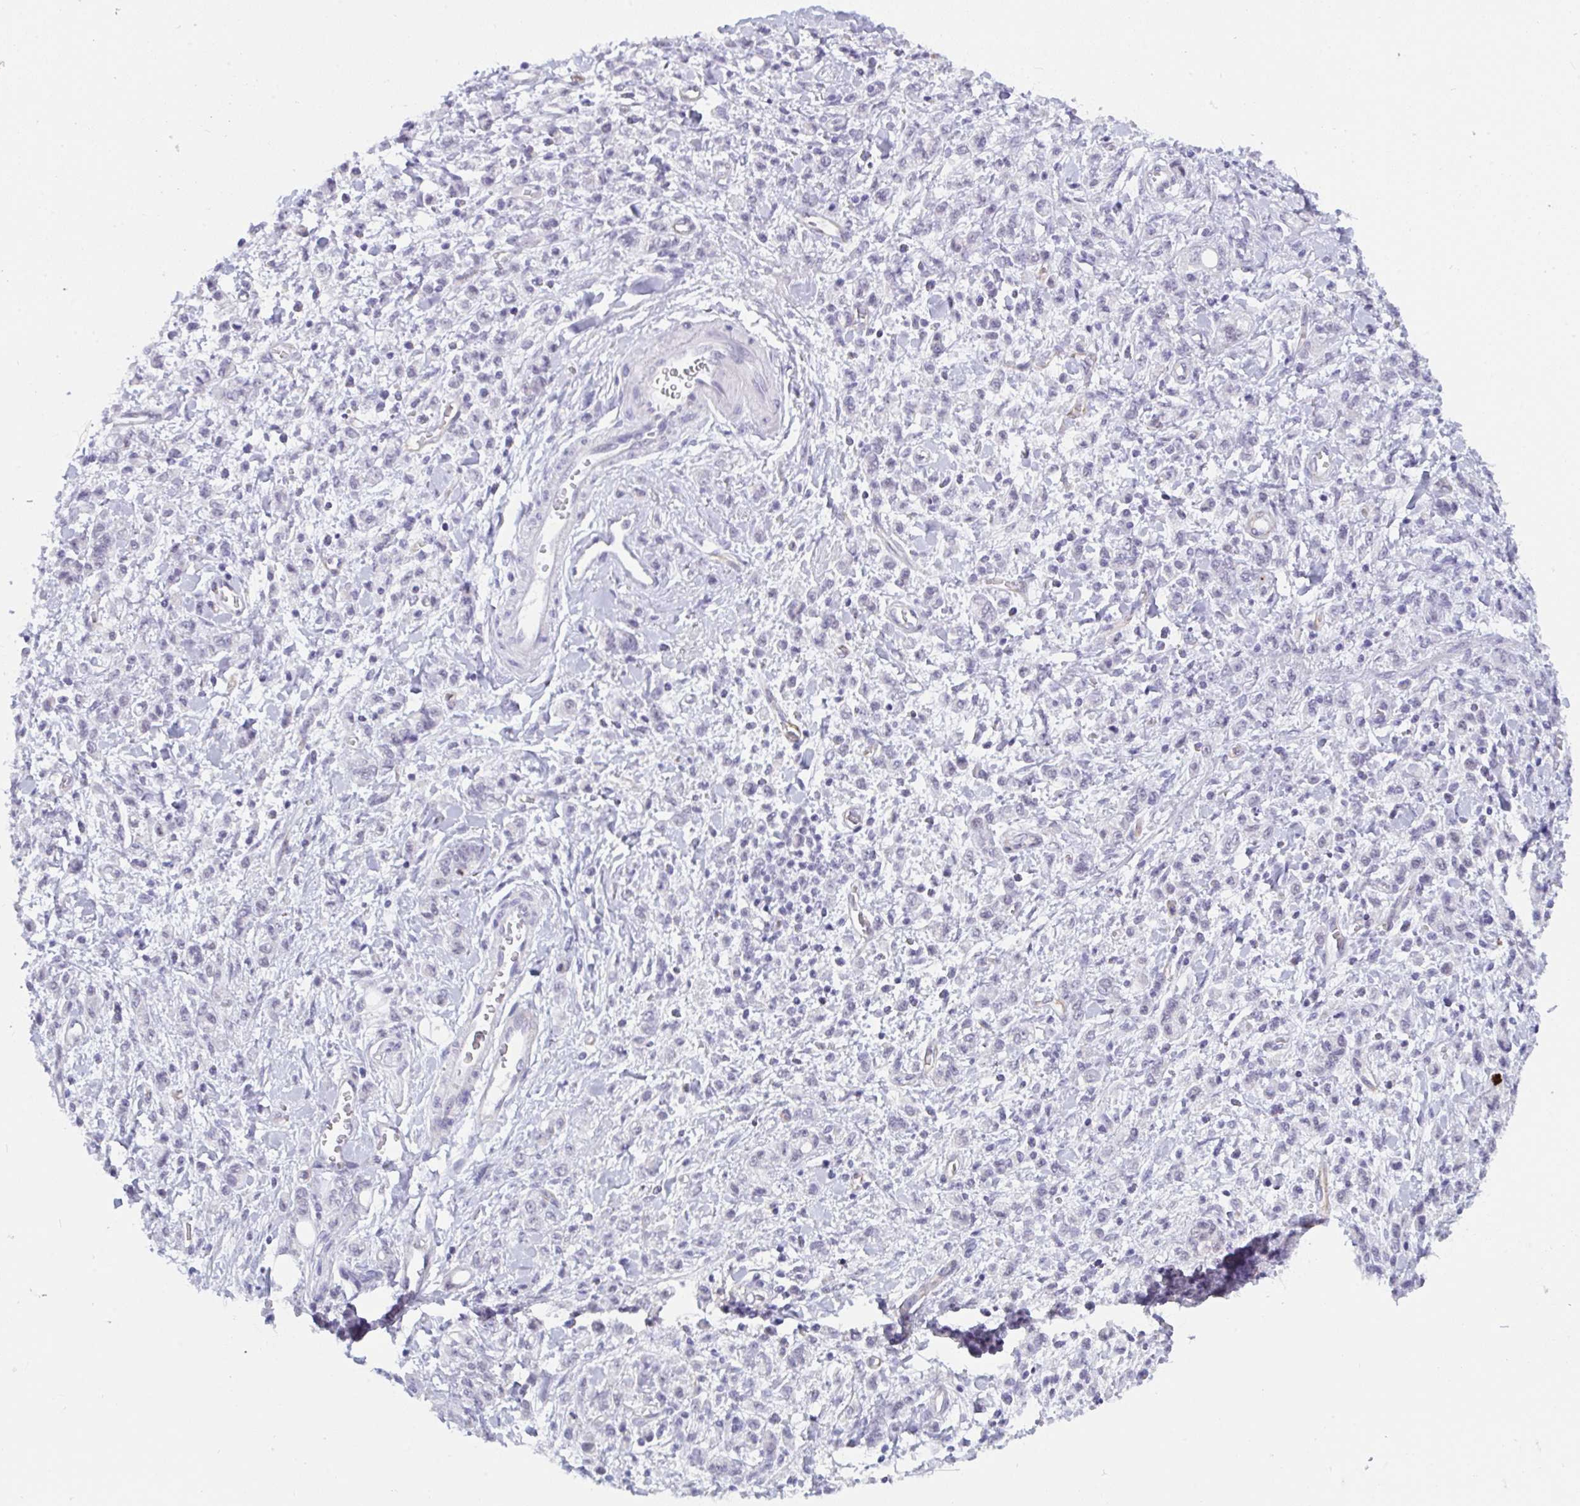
{"staining": {"intensity": "negative", "quantity": "none", "location": "none"}, "tissue": "stomach cancer", "cell_type": "Tumor cells", "image_type": "cancer", "snomed": [{"axis": "morphology", "description": "Adenocarcinoma, NOS"}, {"axis": "topography", "description": "Stomach"}], "caption": "The immunohistochemistry image has no significant expression in tumor cells of stomach cancer tissue.", "gene": "CDK13", "patient": {"sex": "male", "age": 77}}